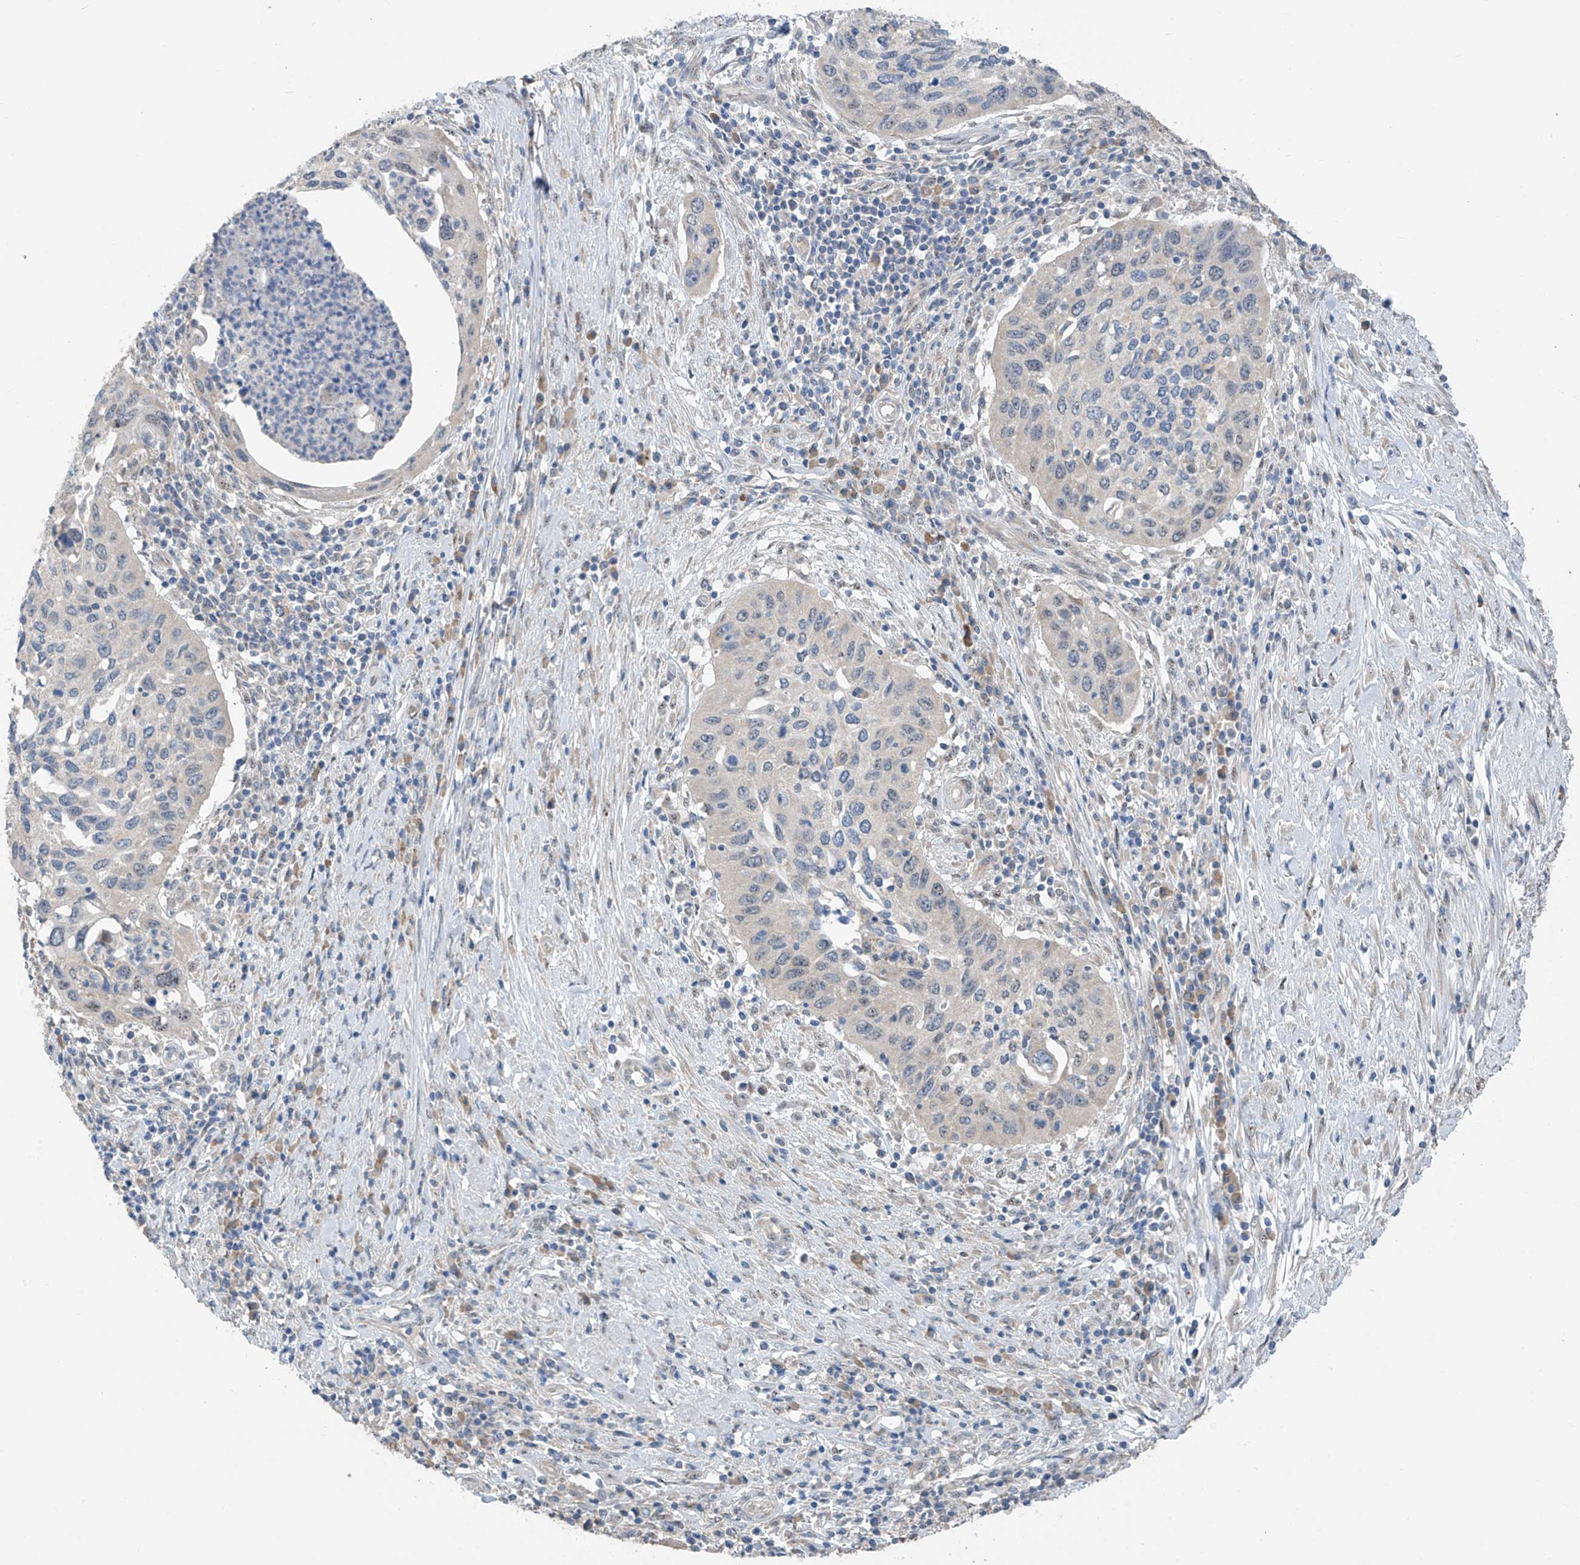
{"staining": {"intensity": "negative", "quantity": "none", "location": "none"}, "tissue": "cervical cancer", "cell_type": "Tumor cells", "image_type": "cancer", "snomed": [{"axis": "morphology", "description": "Squamous cell carcinoma, NOS"}, {"axis": "topography", "description": "Cervix"}], "caption": "Immunohistochemistry (IHC) of human cervical cancer (squamous cell carcinoma) shows no positivity in tumor cells. Brightfield microscopy of IHC stained with DAB (brown) and hematoxylin (blue), captured at high magnification.", "gene": "RPL4", "patient": {"sex": "female", "age": 38}}